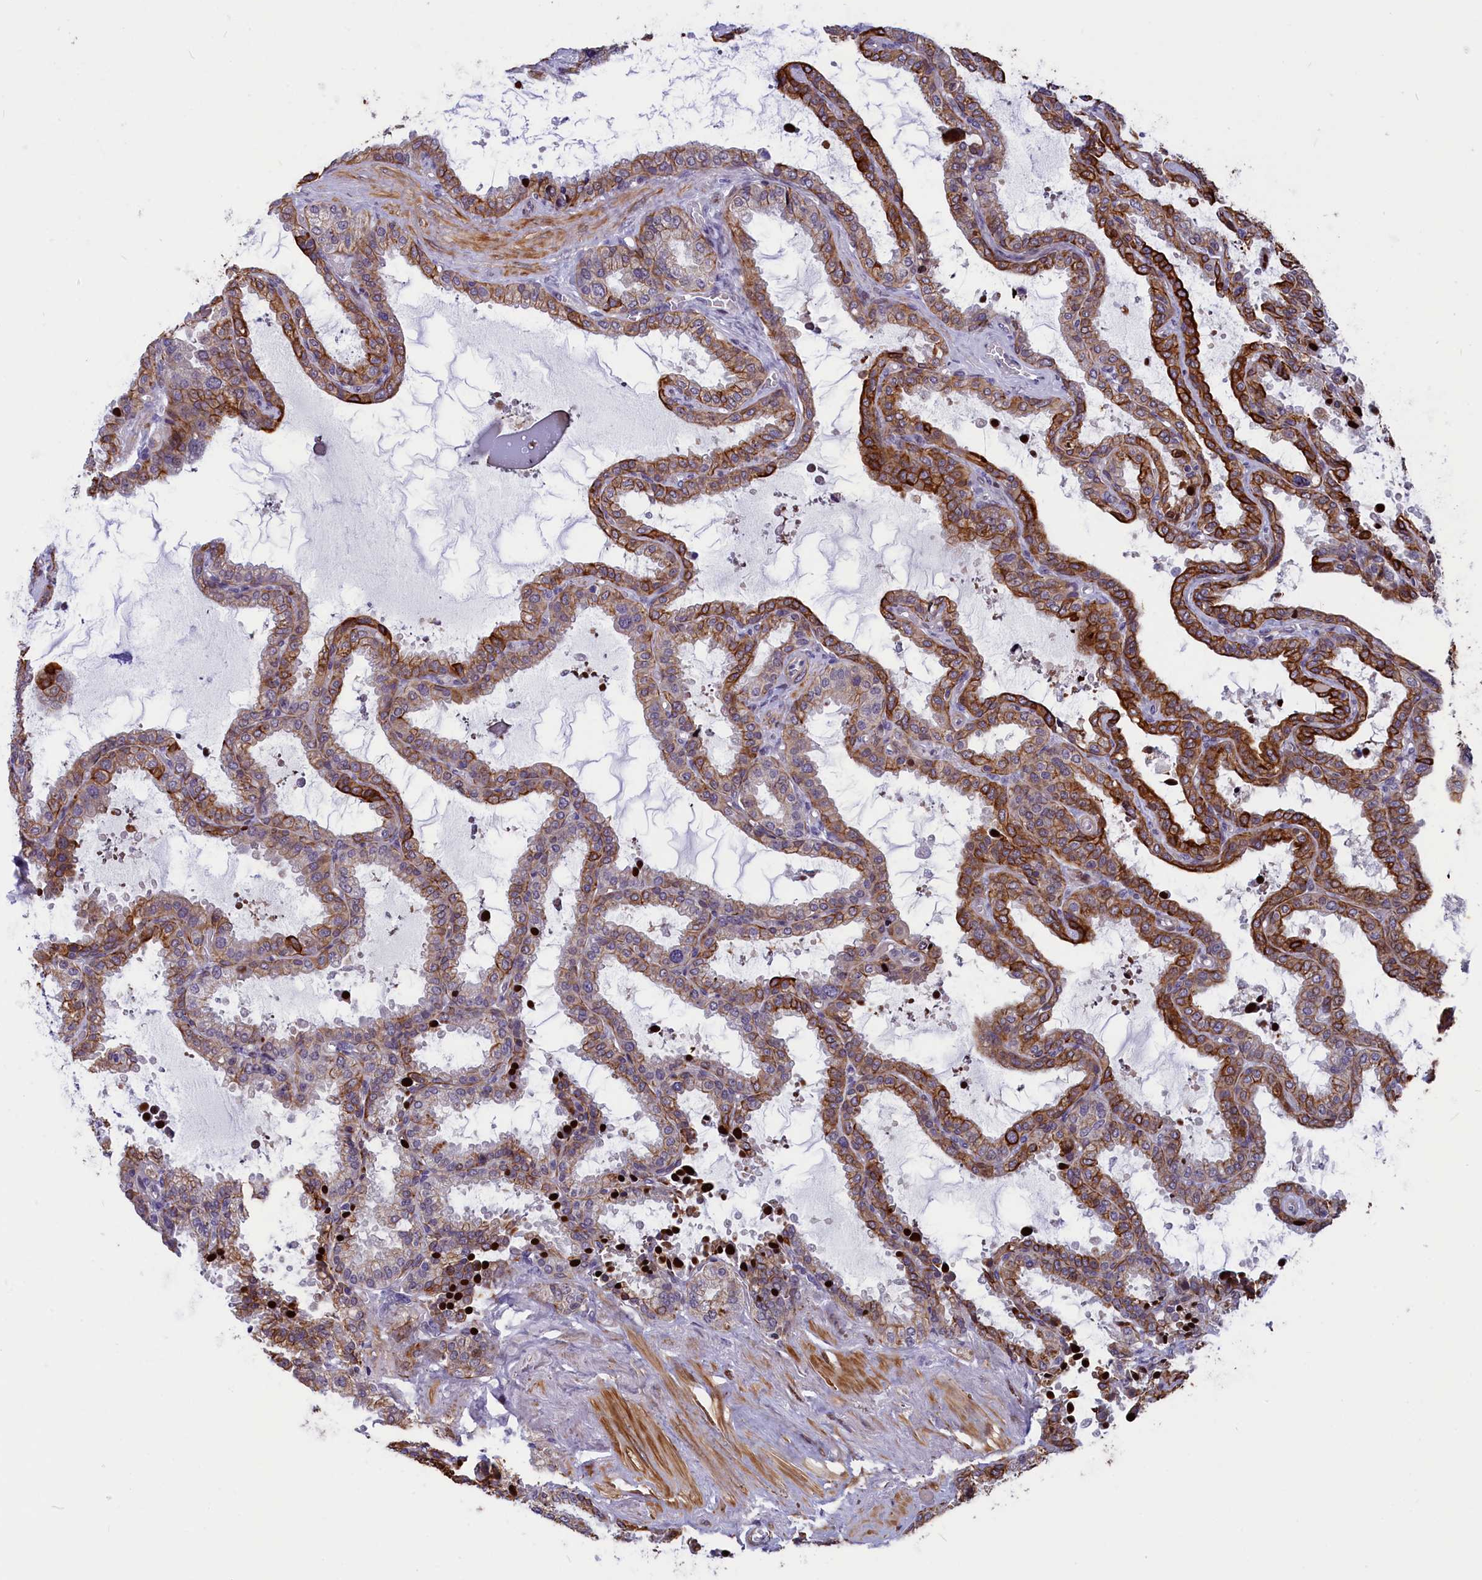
{"staining": {"intensity": "moderate", "quantity": ">75%", "location": "cytoplasmic/membranous"}, "tissue": "seminal vesicle", "cell_type": "Glandular cells", "image_type": "normal", "snomed": [{"axis": "morphology", "description": "Normal tissue, NOS"}, {"axis": "topography", "description": "Seminal veicle"}], "caption": "Seminal vesicle was stained to show a protein in brown. There is medium levels of moderate cytoplasmic/membranous positivity in approximately >75% of glandular cells.", "gene": "ANKRD34B", "patient": {"sex": "male", "age": 46}}